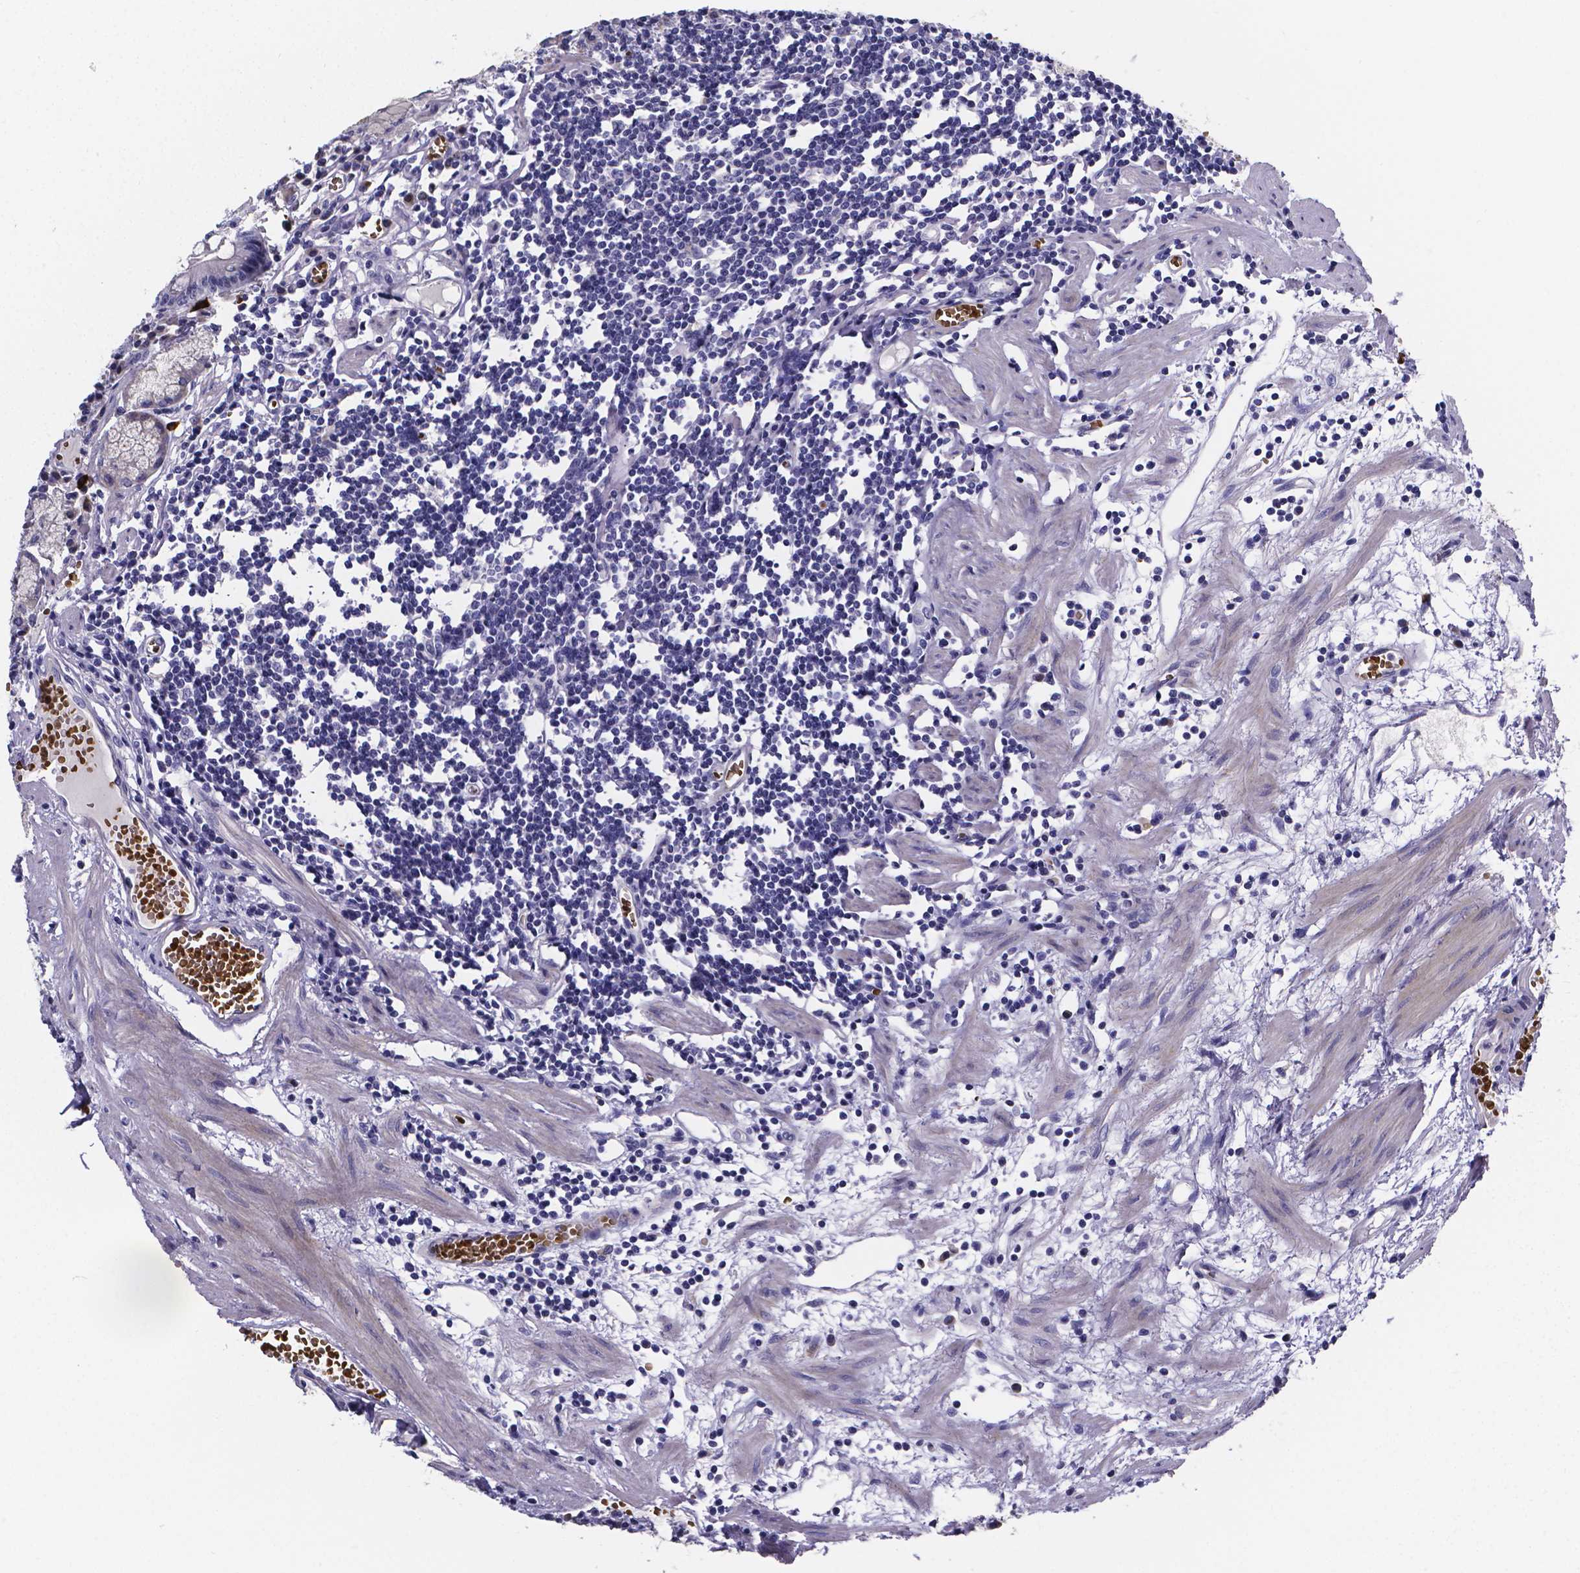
{"staining": {"intensity": "negative", "quantity": "none", "location": "none"}, "tissue": "stomach", "cell_type": "Glandular cells", "image_type": "normal", "snomed": [{"axis": "morphology", "description": "Normal tissue, NOS"}, {"axis": "topography", "description": "Stomach"}], "caption": "High magnification brightfield microscopy of unremarkable stomach stained with DAB (brown) and counterstained with hematoxylin (blue): glandular cells show no significant positivity. (DAB immunohistochemistry with hematoxylin counter stain).", "gene": "GABRA3", "patient": {"sex": "male", "age": 55}}